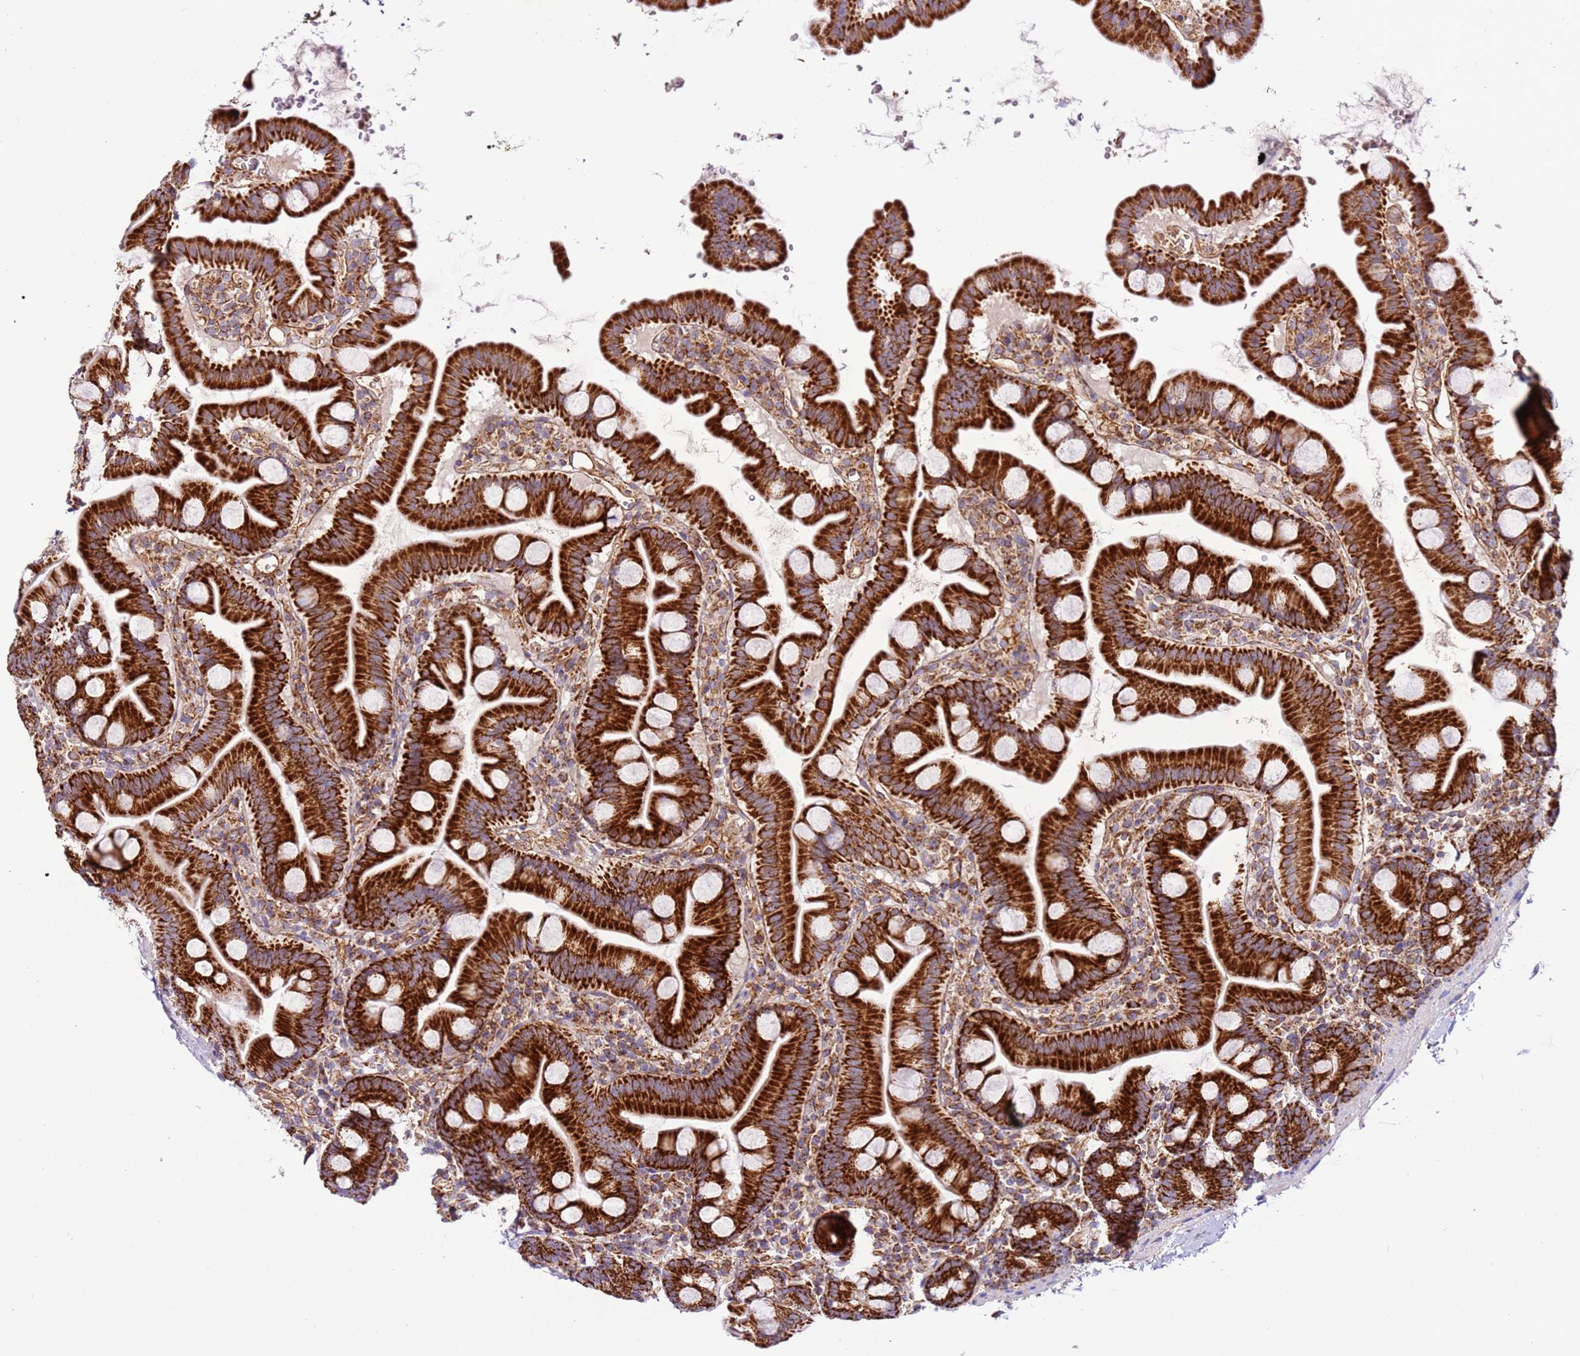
{"staining": {"intensity": "strong", "quantity": ">75%", "location": "cytoplasmic/membranous"}, "tissue": "small intestine", "cell_type": "Glandular cells", "image_type": "normal", "snomed": [{"axis": "morphology", "description": "Normal tissue, NOS"}, {"axis": "topography", "description": "Small intestine"}], "caption": "A micrograph showing strong cytoplasmic/membranous positivity in about >75% of glandular cells in benign small intestine, as visualized by brown immunohistochemical staining.", "gene": "MRPL20", "patient": {"sex": "female", "age": 68}}